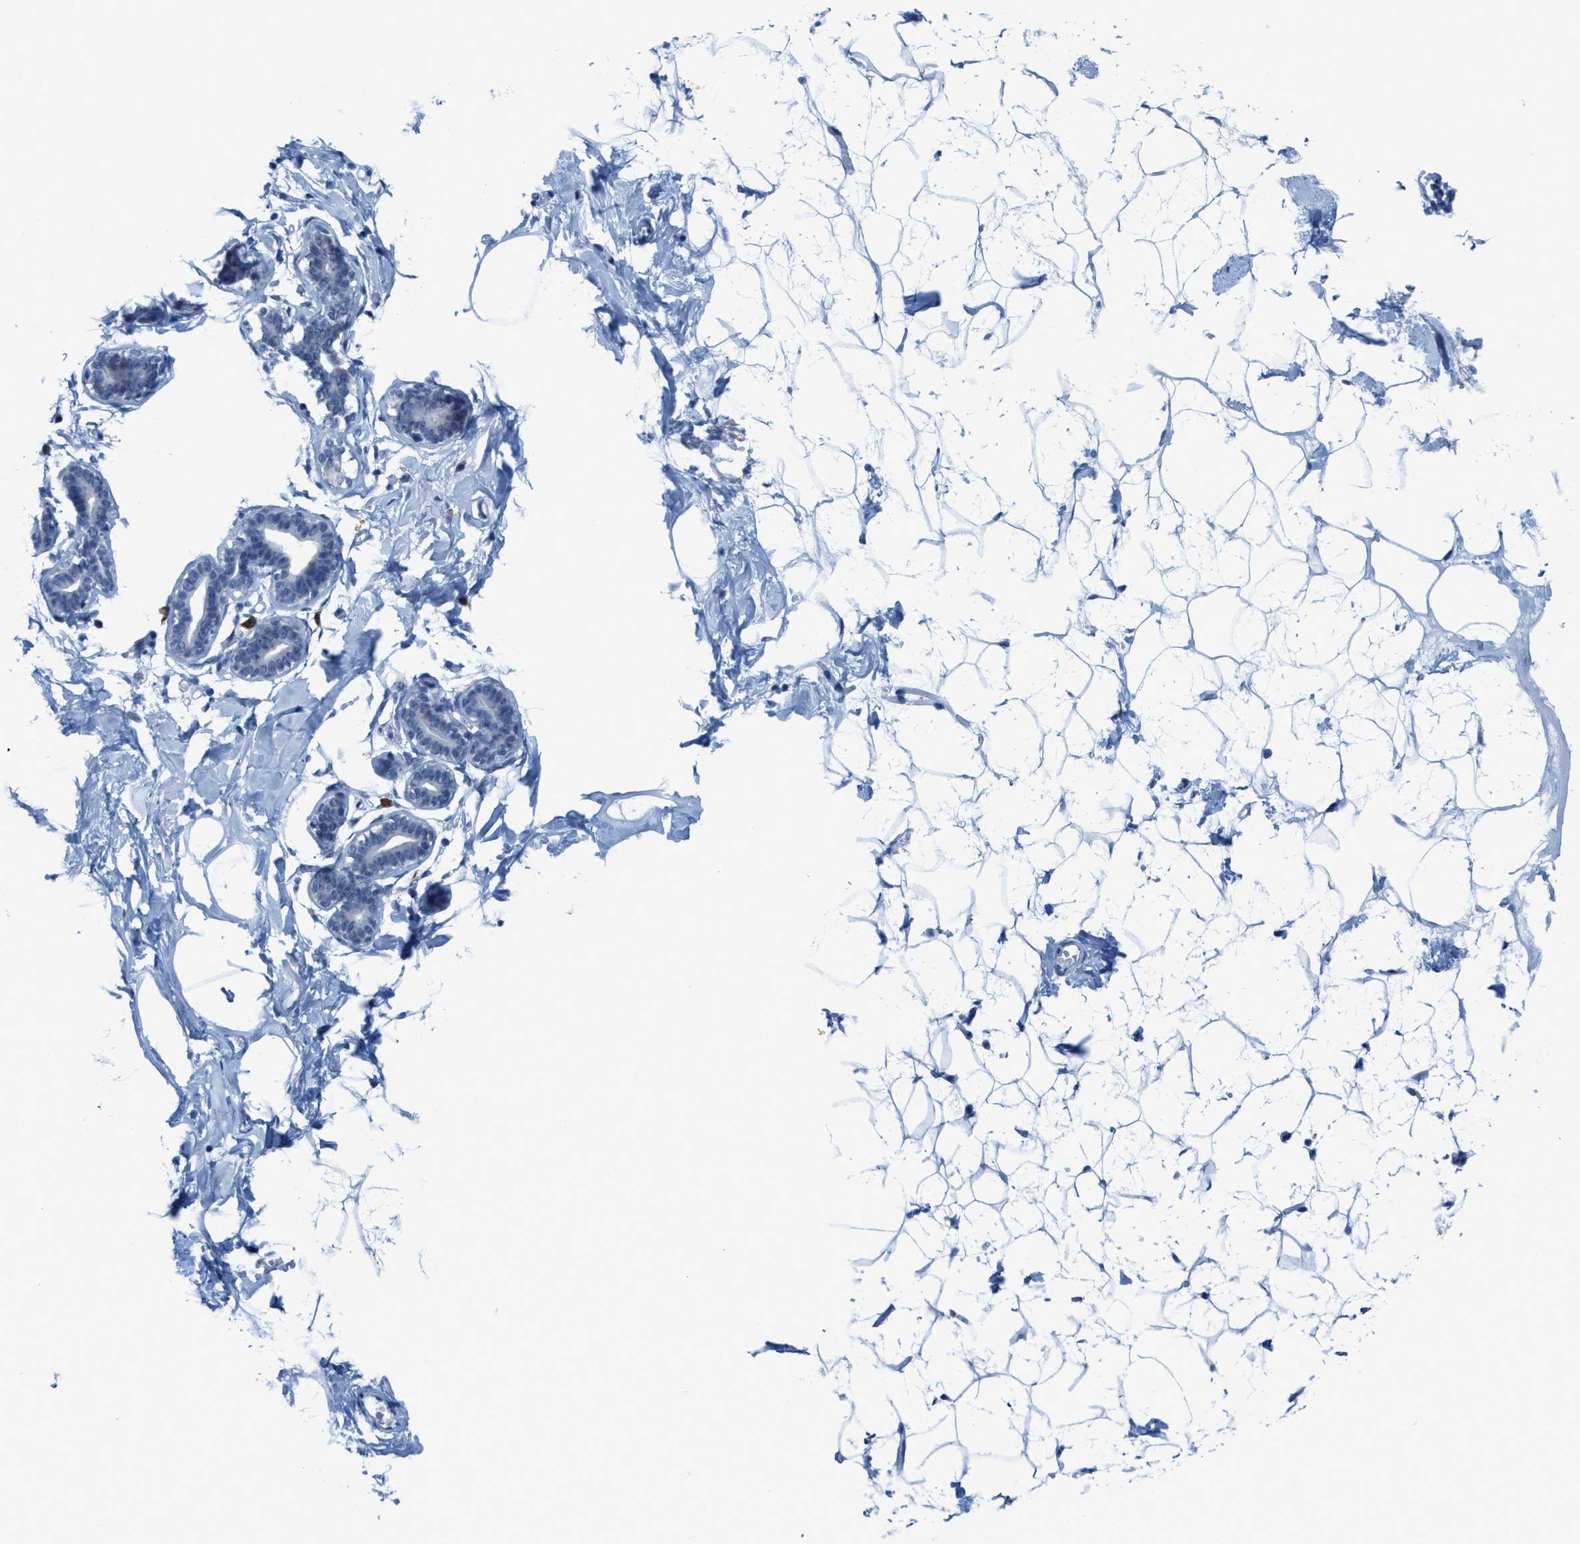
{"staining": {"intensity": "negative", "quantity": "none", "location": "none"}, "tissue": "adipose tissue", "cell_type": "Adipocytes", "image_type": "normal", "snomed": [{"axis": "morphology", "description": "Normal tissue, NOS"}, {"axis": "morphology", "description": "Fibrosis, NOS"}, {"axis": "topography", "description": "Breast"}, {"axis": "topography", "description": "Adipose tissue"}], "caption": "Micrograph shows no protein positivity in adipocytes of benign adipose tissue.", "gene": "KIFC3", "patient": {"sex": "female", "age": 39}}